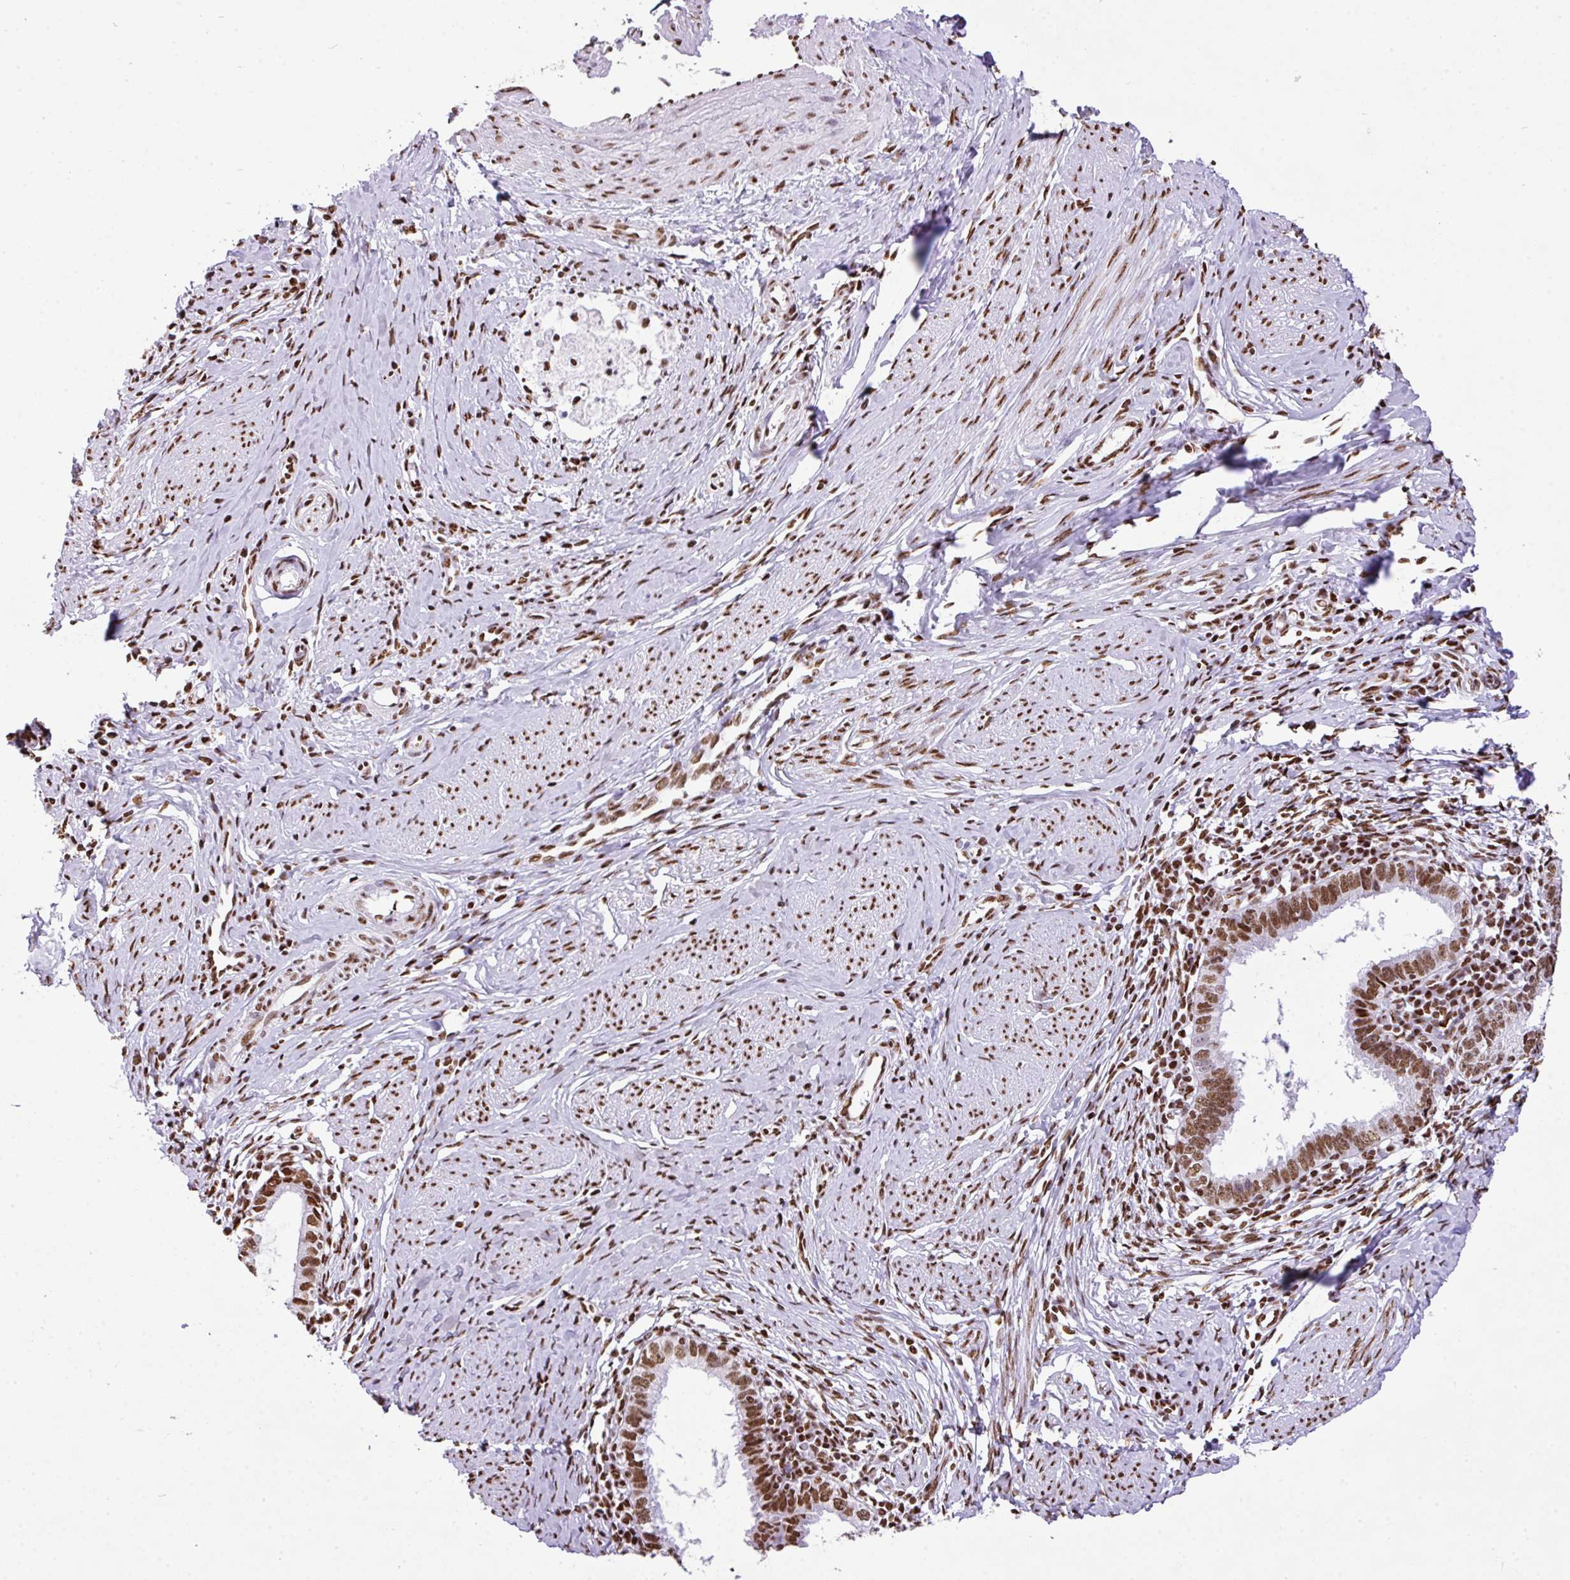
{"staining": {"intensity": "moderate", "quantity": ">75%", "location": "nuclear"}, "tissue": "cervical cancer", "cell_type": "Tumor cells", "image_type": "cancer", "snomed": [{"axis": "morphology", "description": "Adenocarcinoma, NOS"}, {"axis": "topography", "description": "Cervix"}], "caption": "Immunohistochemical staining of cervical cancer demonstrates medium levels of moderate nuclear positivity in approximately >75% of tumor cells.", "gene": "RARG", "patient": {"sex": "female", "age": 36}}